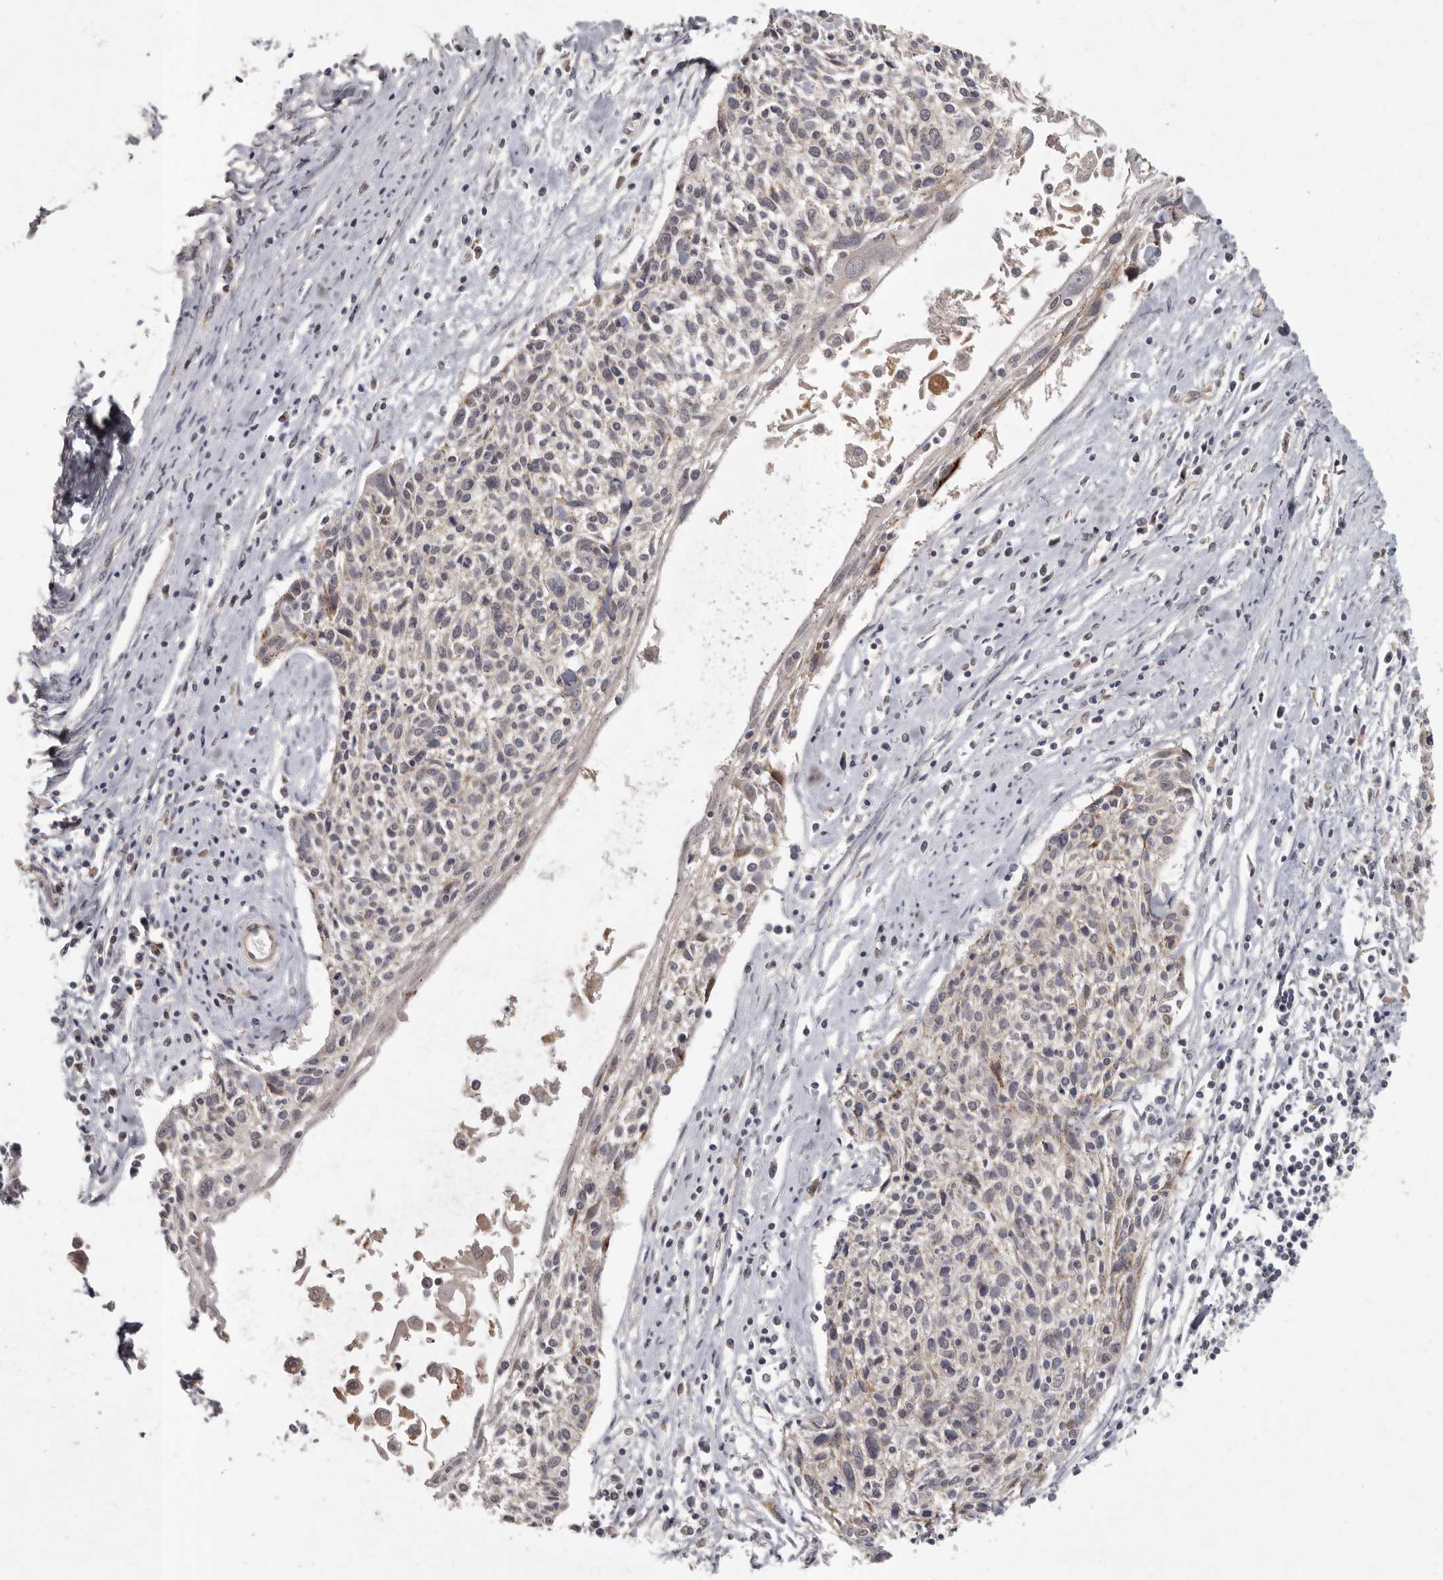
{"staining": {"intensity": "negative", "quantity": "none", "location": "none"}, "tissue": "cervical cancer", "cell_type": "Tumor cells", "image_type": "cancer", "snomed": [{"axis": "morphology", "description": "Squamous cell carcinoma, NOS"}, {"axis": "topography", "description": "Cervix"}], "caption": "Immunohistochemical staining of human cervical cancer reveals no significant positivity in tumor cells.", "gene": "SLC22A1", "patient": {"sex": "female", "age": 51}}